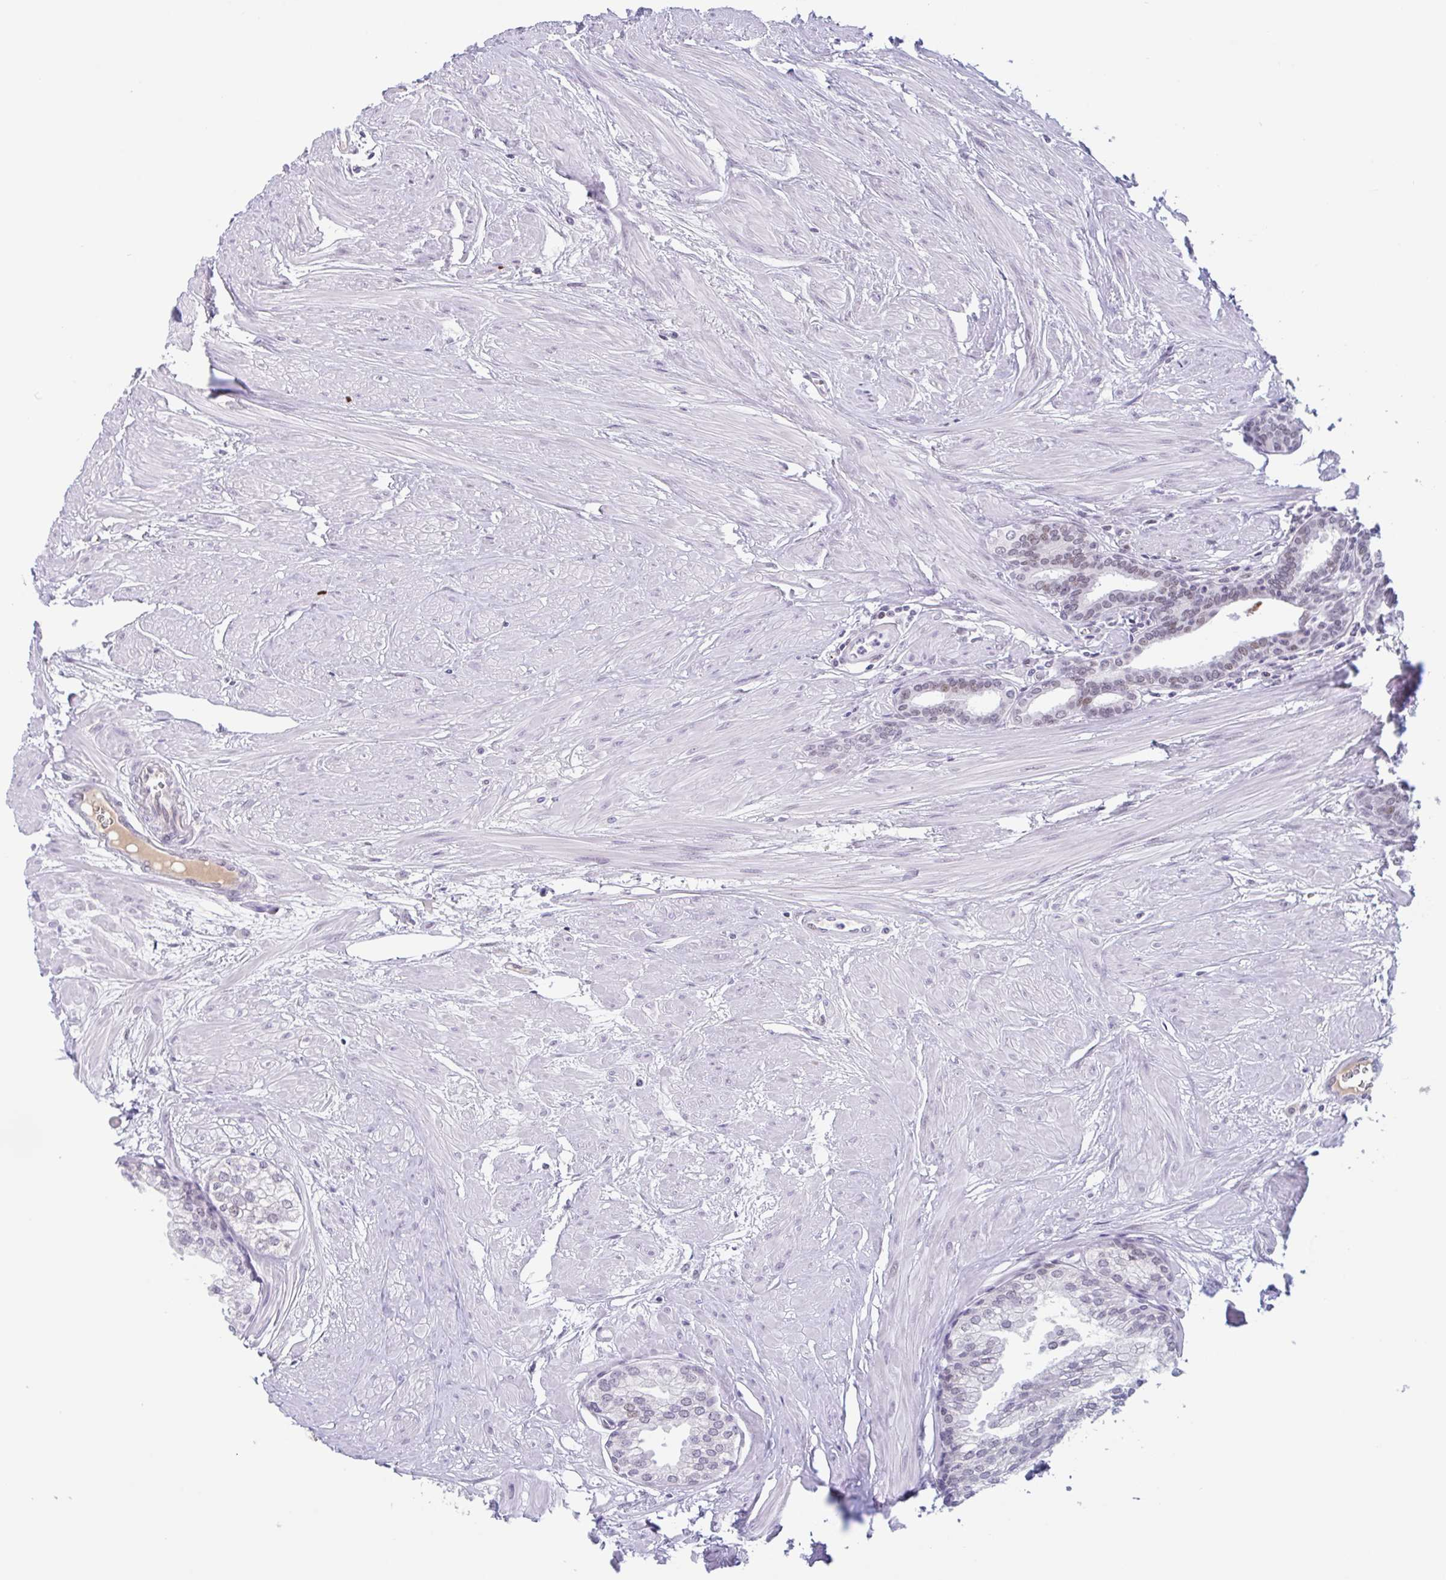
{"staining": {"intensity": "weak", "quantity": "25%-75%", "location": "nuclear"}, "tissue": "prostate", "cell_type": "Glandular cells", "image_type": "normal", "snomed": [{"axis": "morphology", "description": "Normal tissue, NOS"}, {"axis": "topography", "description": "Prostate"}, {"axis": "topography", "description": "Peripheral nerve tissue"}], "caption": "Brown immunohistochemical staining in normal human prostate demonstrates weak nuclear positivity in about 25%-75% of glandular cells.", "gene": "PLG", "patient": {"sex": "male", "age": 55}}